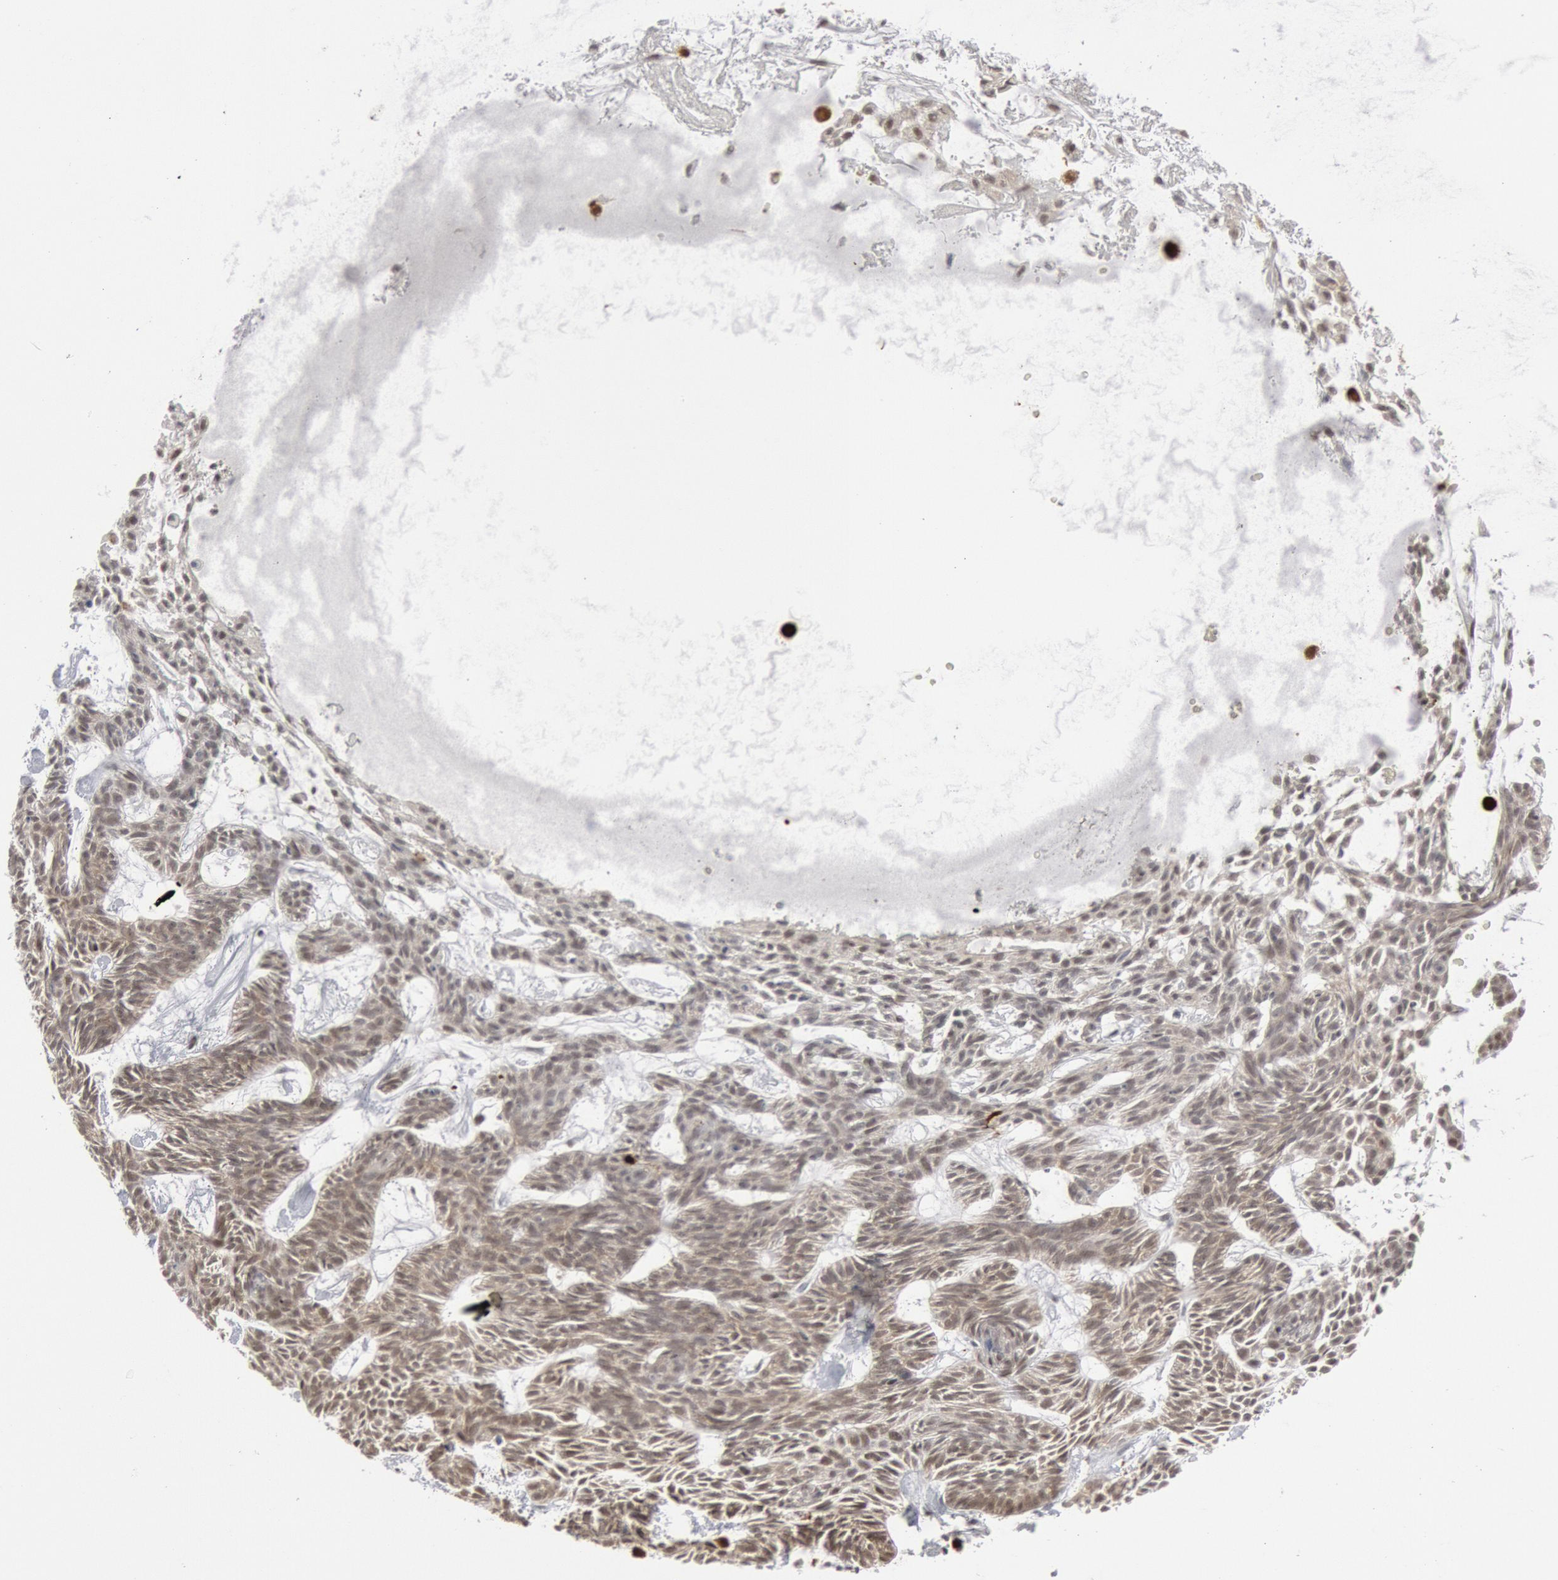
{"staining": {"intensity": "weak", "quantity": ">75%", "location": "cytoplasmic/membranous"}, "tissue": "skin cancer", "cell_type": "Tumor cells", "image_type": "cancer", "snomed": [{"axis": "morphology", "description": "Basal cell carcinoma"}, {"axis": "topography", "description": "Skin"}], "caption": "A low amount of weak cytoplasmic/membranous staining is appreciated in approximately >75% of tumor cells in skin cancer tissue.", "gene": "PTPN6", "patient": {"sex": "male", "age": 75}}